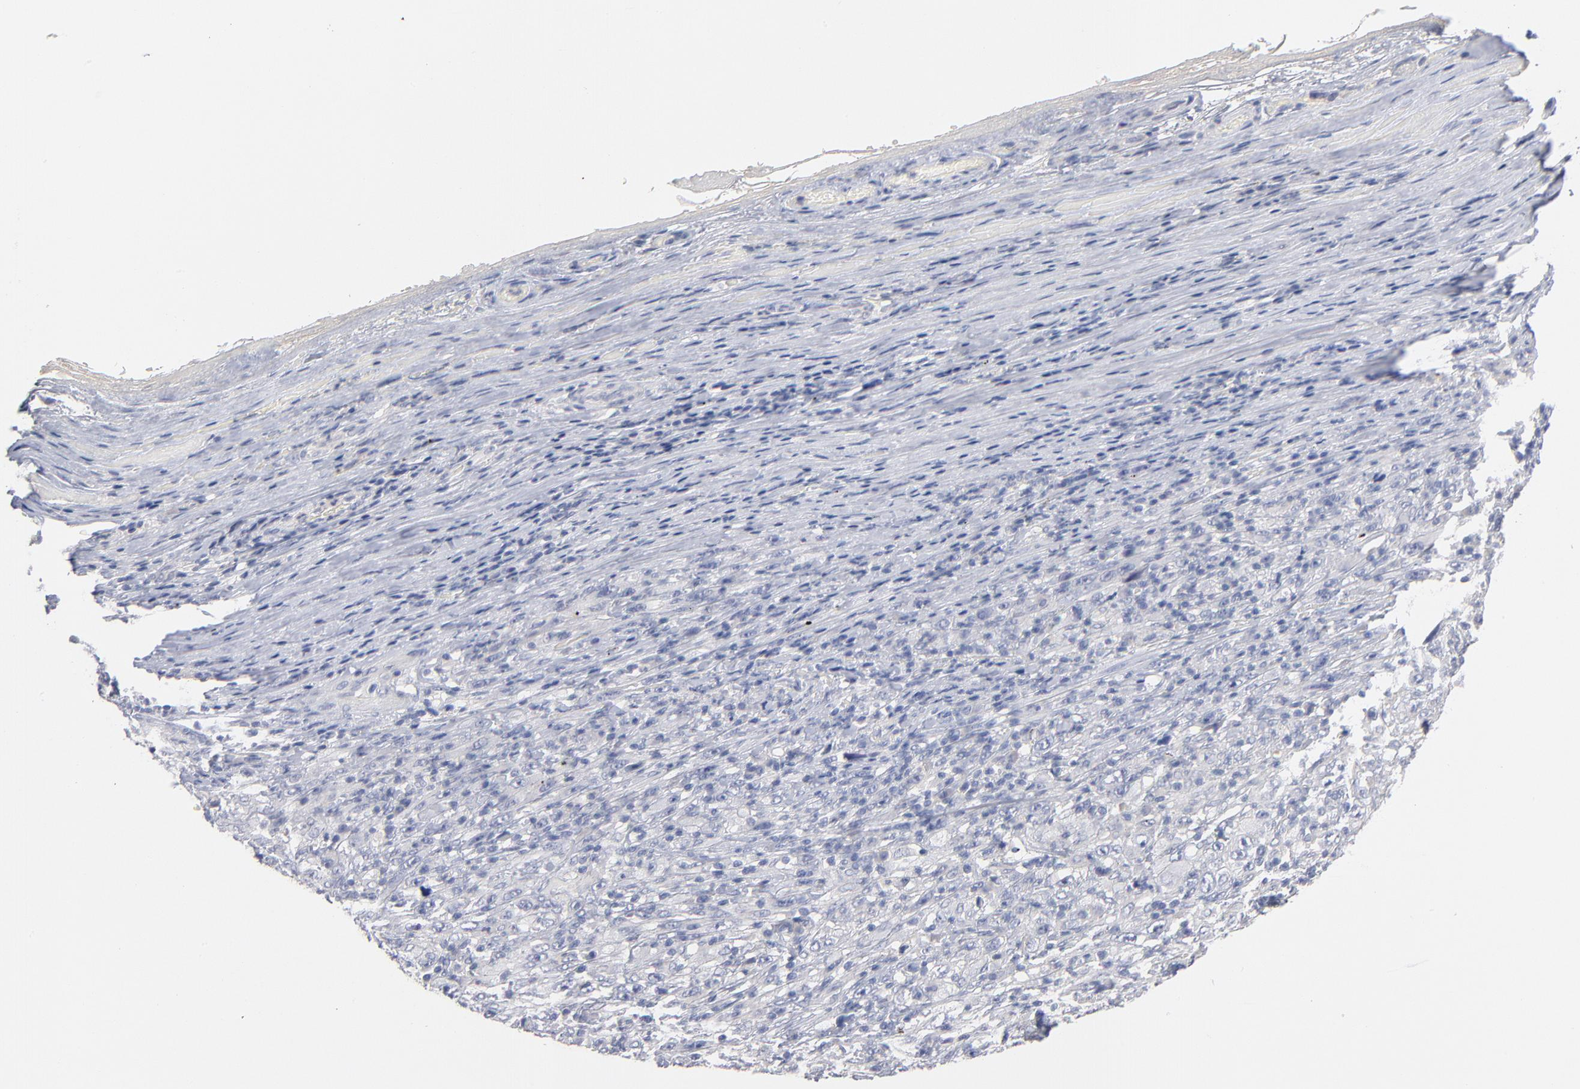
{"staining": {"intensity": "negative", "quantity": "none", "location": "none"}, "tissue": "melanoma", "cell_type": "Tumor cells", "image_type": "cancer", "snomed": [{"axis": "morphology", "description": "Malignant melanoma, Metastatic site"}, {"axis": "topography", "description": "Skin"}], "caption": "DAB (3,3'-diaminobenzidine) immunohistochemical staining of human melanoma reveals no significant positivity in tumor cells. (IHC, brightfield microscopy, high magnification).", "gene": "F12", "patient": {"sex": "female", "age": 56}}